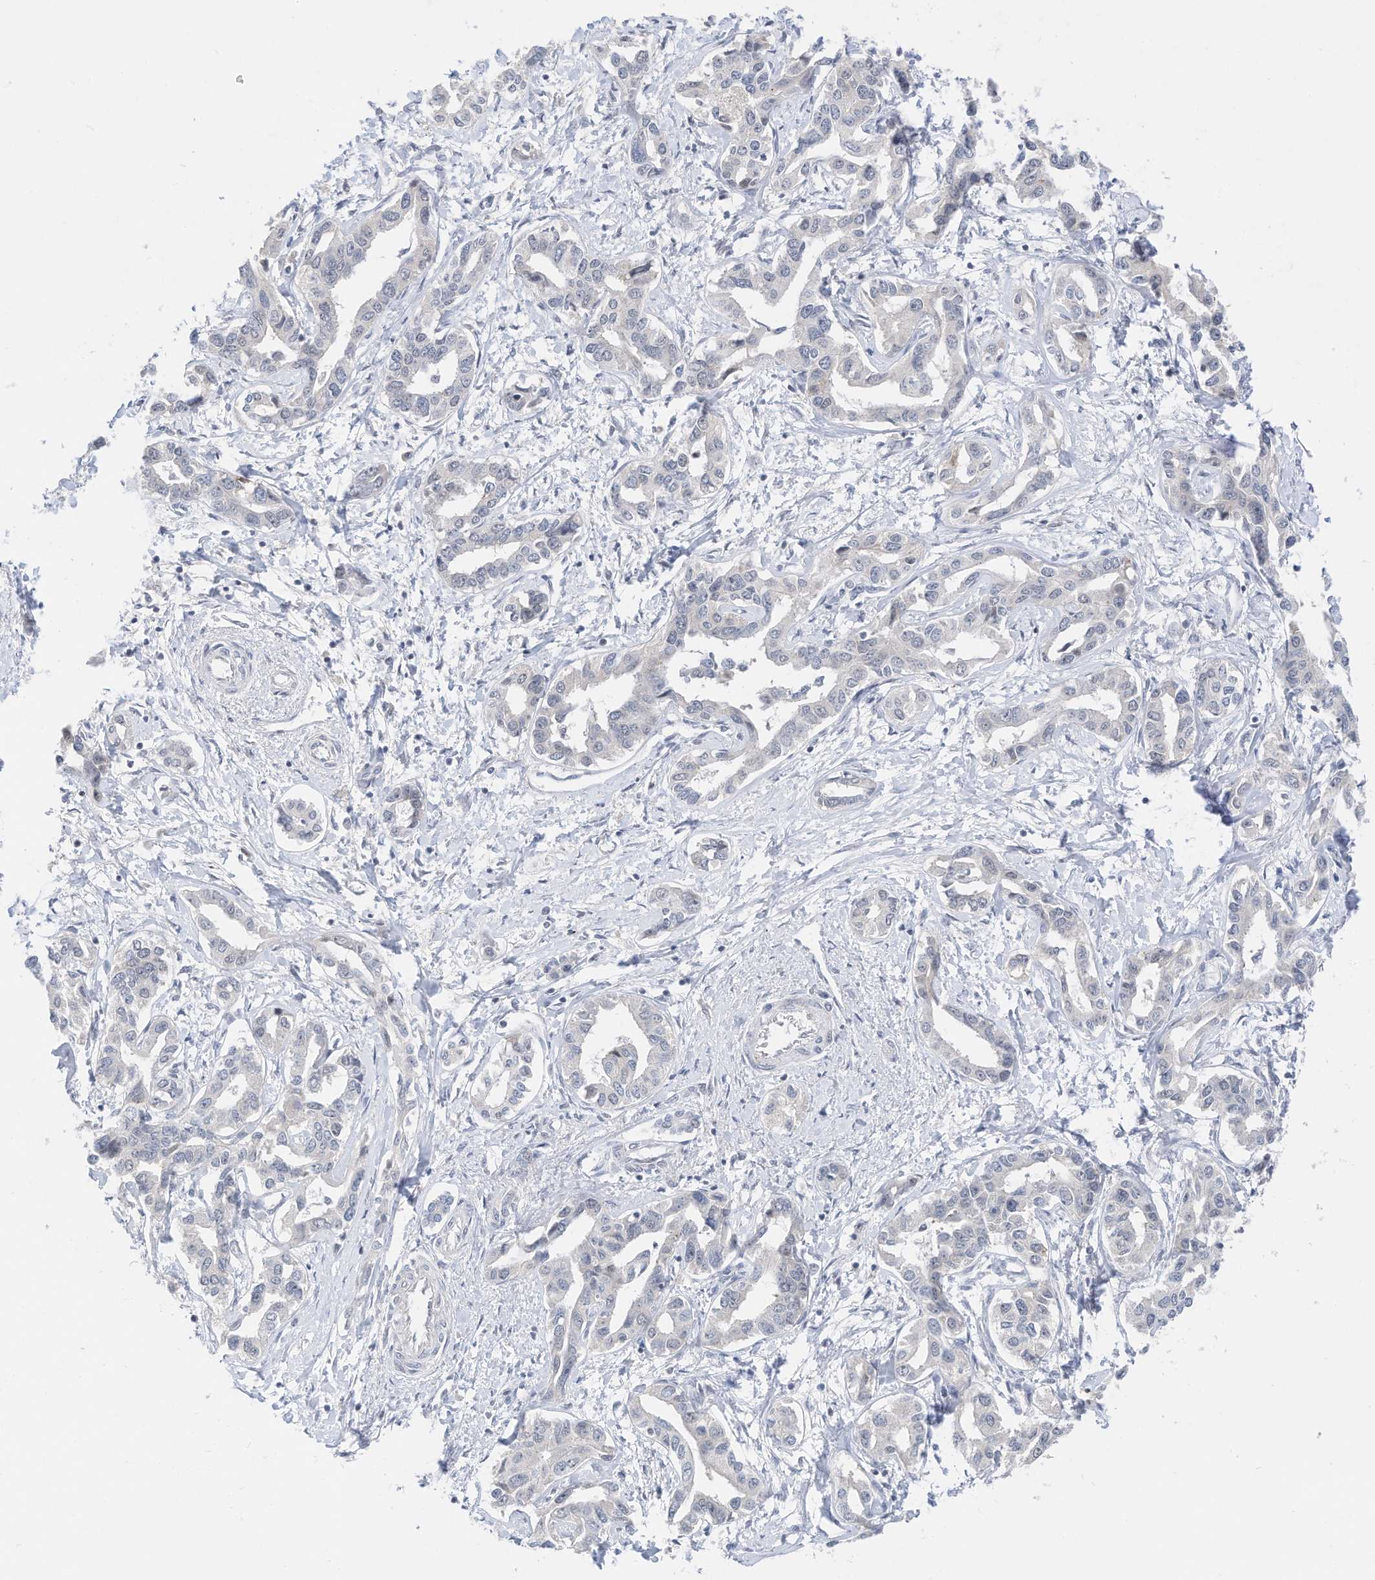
{"staining": {"intensity": "weak", "quantity": "25%-75%", "location": "nuclear"}, "tissue": "liver cancer", "cell_type": "Tumor cells", "image_type": "cancer", "snomed": [{"axis": "morphology", "description": "Cholangiocarcinoma"}, {"axis": "topography", "description": "Liver"}], "caption": "IHC (DAB) staining of human liver cholangiocarcinoma reveals weak nuclear protein expression in approximately 25%-75% of tumor cells. Immunohistochemistry (ihc) stains the protein of interest in brown and the nuclei are stained blue.", "gene": "OGT", "patient": {"sex": "male", "age": 59}}